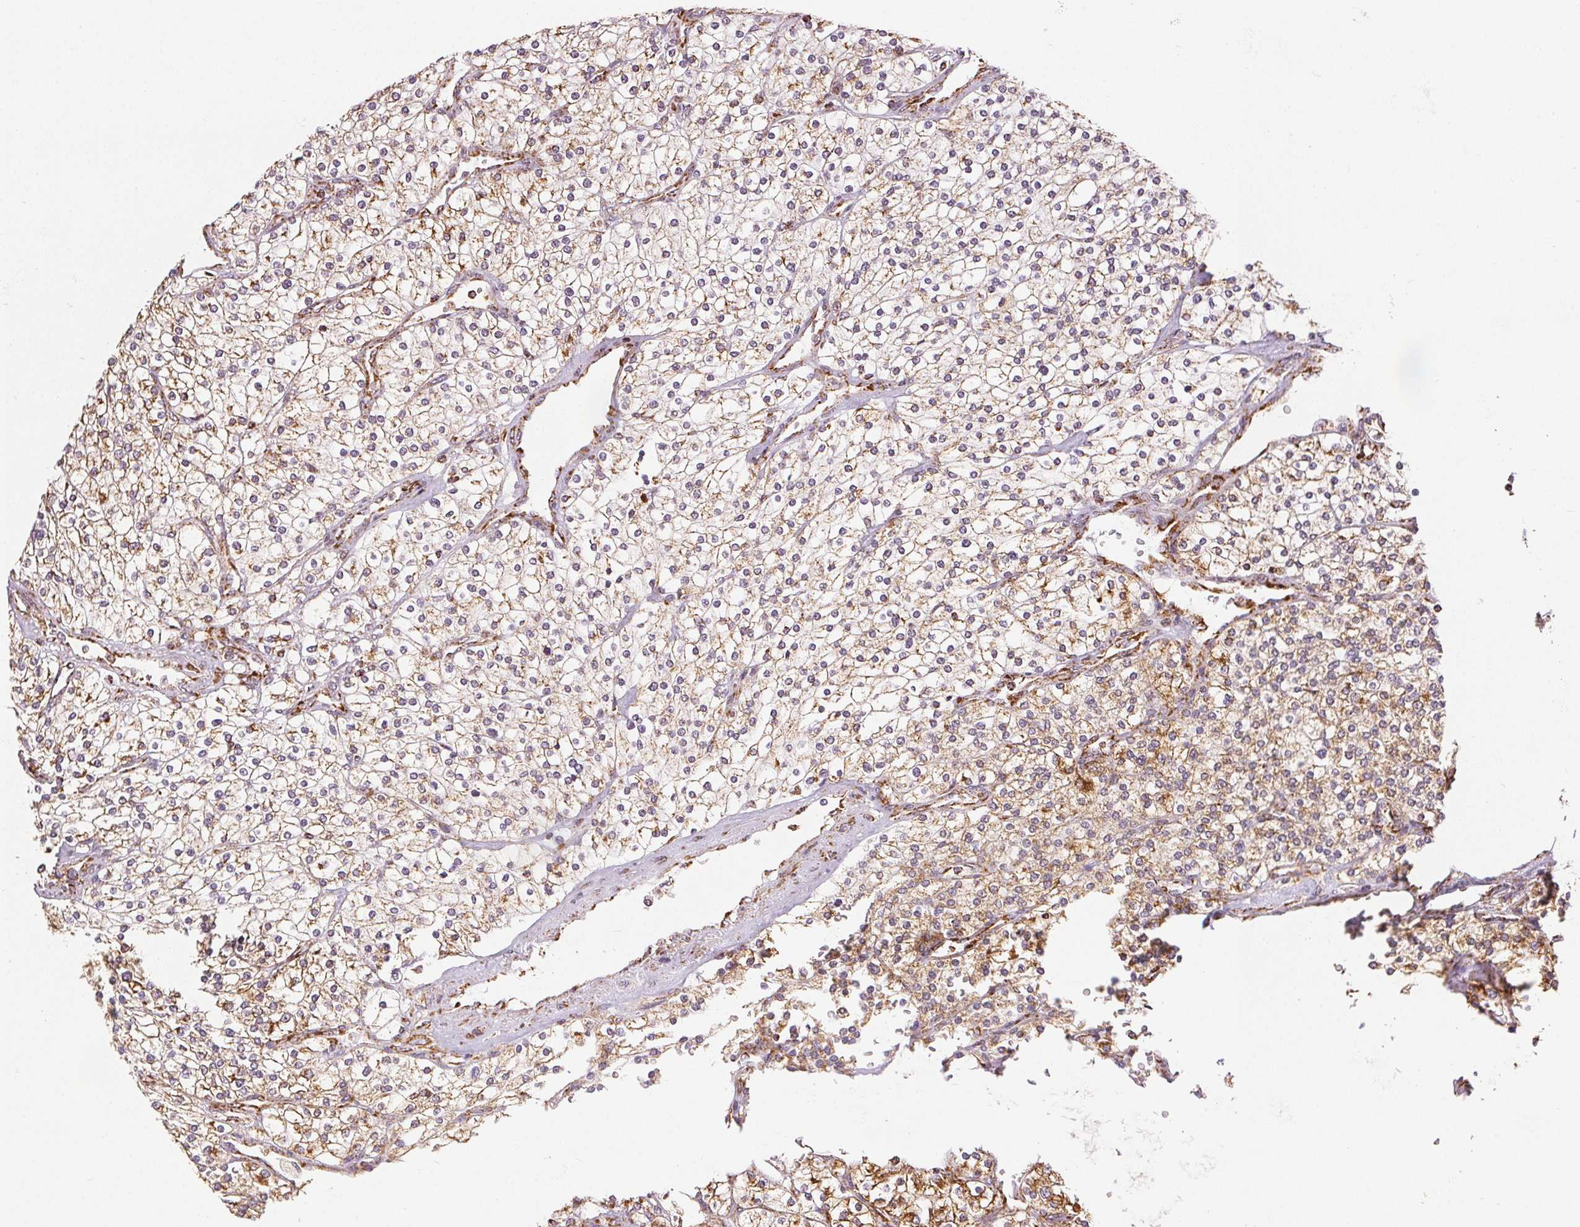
{"staining": {"intensity": "moderate", "quantity": "<25%", "location": "cytoplasmic/membranous"}, "tissue": "renal cancer", "cell_type": "Tumor cells", "image_type": "cancer", "snomed": [{"axis": "morphology", "description": "Adenocarcinoma, NOS"}, {"axis": "topography", "description": "Kidney"}], "caption": "Renal cancer stained with a protein marker demonstrates moderate staining in tumor cells.", "gene": "SDHB", "patient": {"sex": "male", "age": 80}}